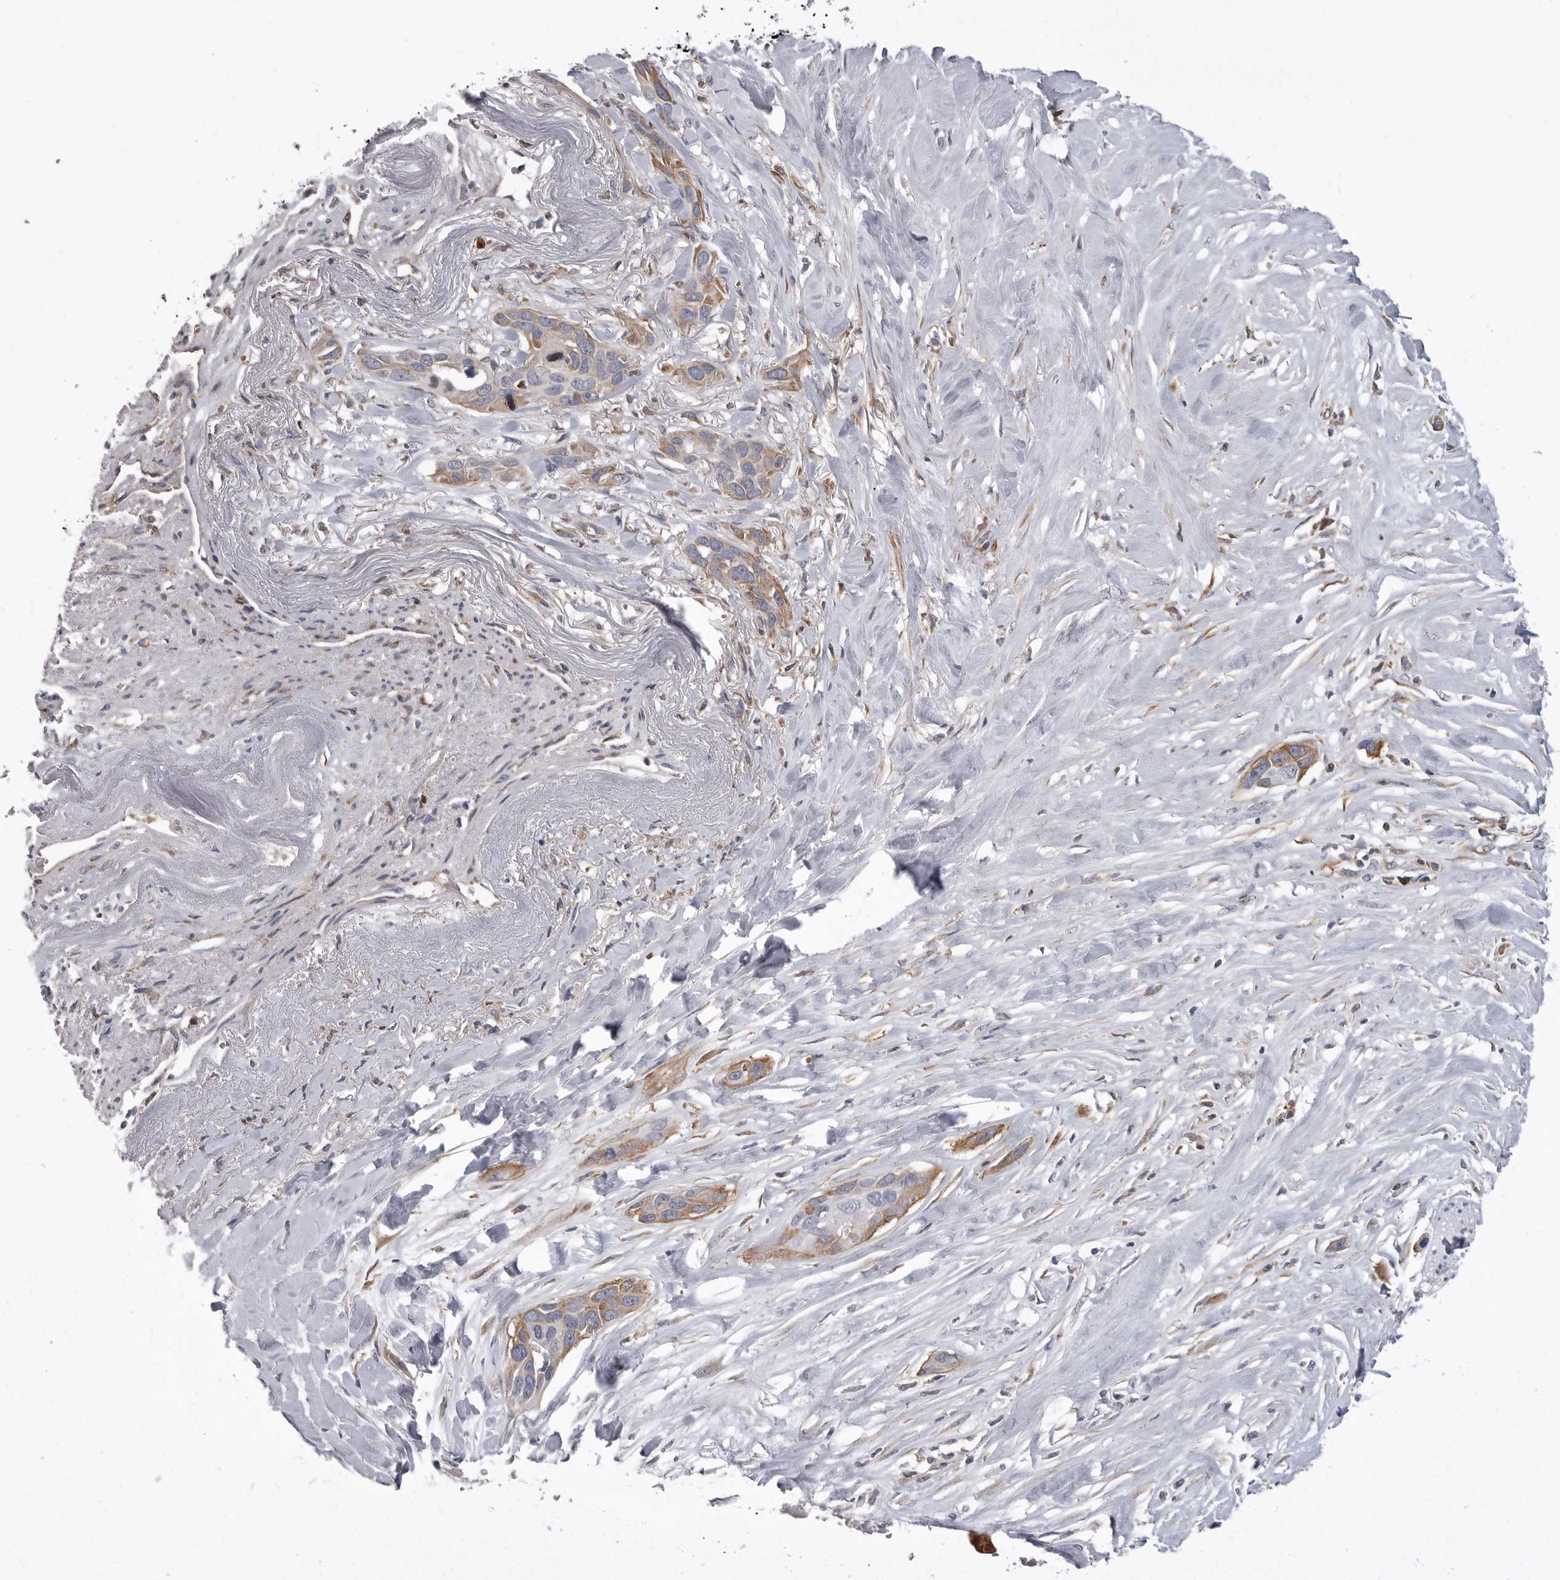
{"staining": {"intensity": "moderate", "quantity": "<25%", "location": "cytoplasmic/membranous"}, "tissue": "pancreatic cancer", "cell_type": "Tumor cells", "image_type": "cancer", "snomed": [{"axis": "morphology", "description": "Adenocarcinoma, NOS"}, {"axis": "topography", "description": "Pancreas"}], "caption": "DAB immunohistochemical staining of pancreatic adenocarcinoma displays moderate cytoplasmic/membranous protein staining in about <25% of tumor cells. (DAB (3,3'-diaminobenzidine) IHC, brown staining for protein, blue staining for nuclei).", "gene": "SERPING1", "patient": {"sex": "female", "age": 60}}